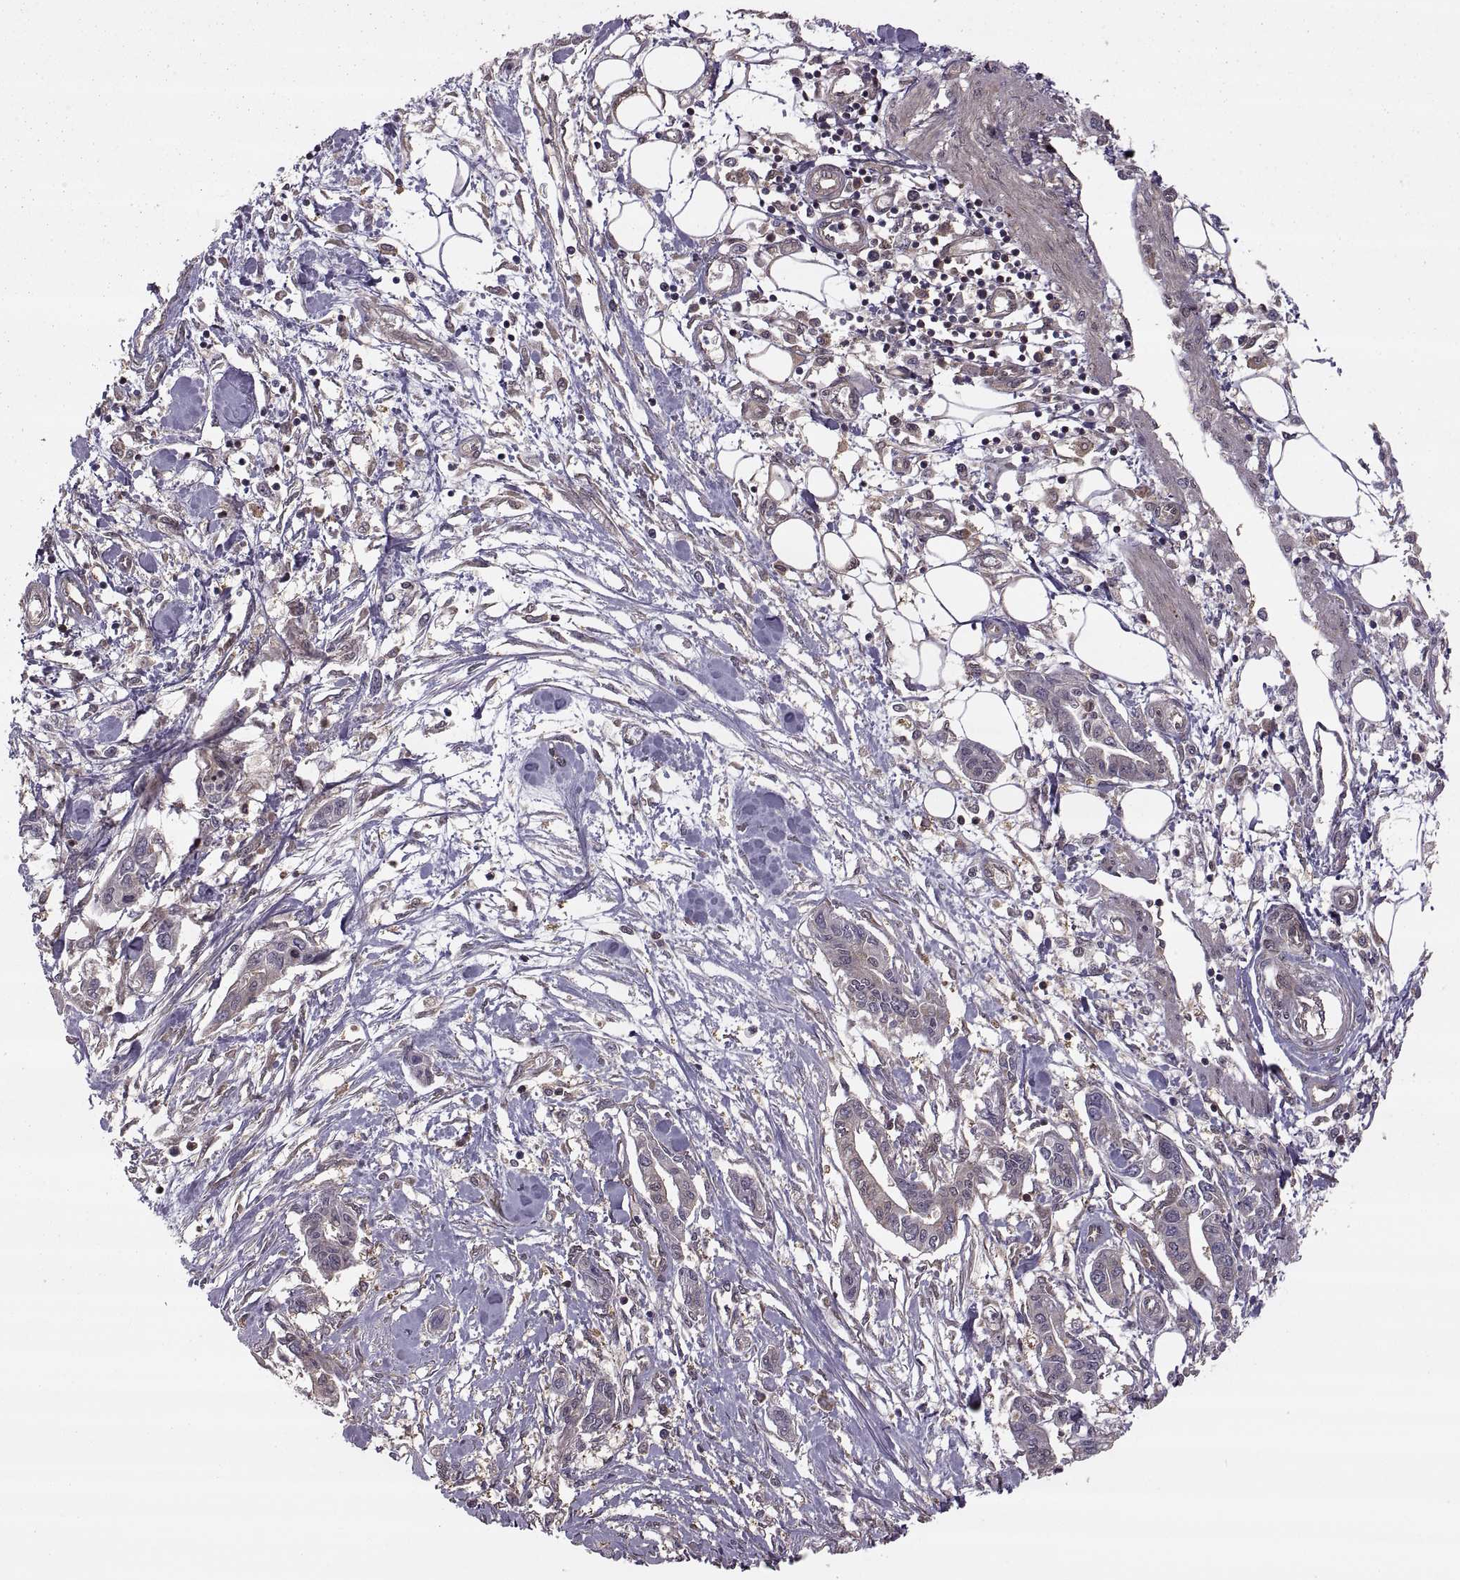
{"staining": {"intensity": "negative", "quantity": "none", "location": "none"}, "tissue": "pancreatic cancer", "cell_type": "Tumor cells", "image_type": "cancer", "snomed": [{"axis": "morphology", "description": "Adenocarcinoma, NOS"}, {"axis": "topography", "description": "Pancreas"}], "caption": "Immunohistochemical staining of human pancreatic cancer displays no significant expression in tumor cells.", "gene": "DEDD", "patient": {"sex": "male", "age": 60}}